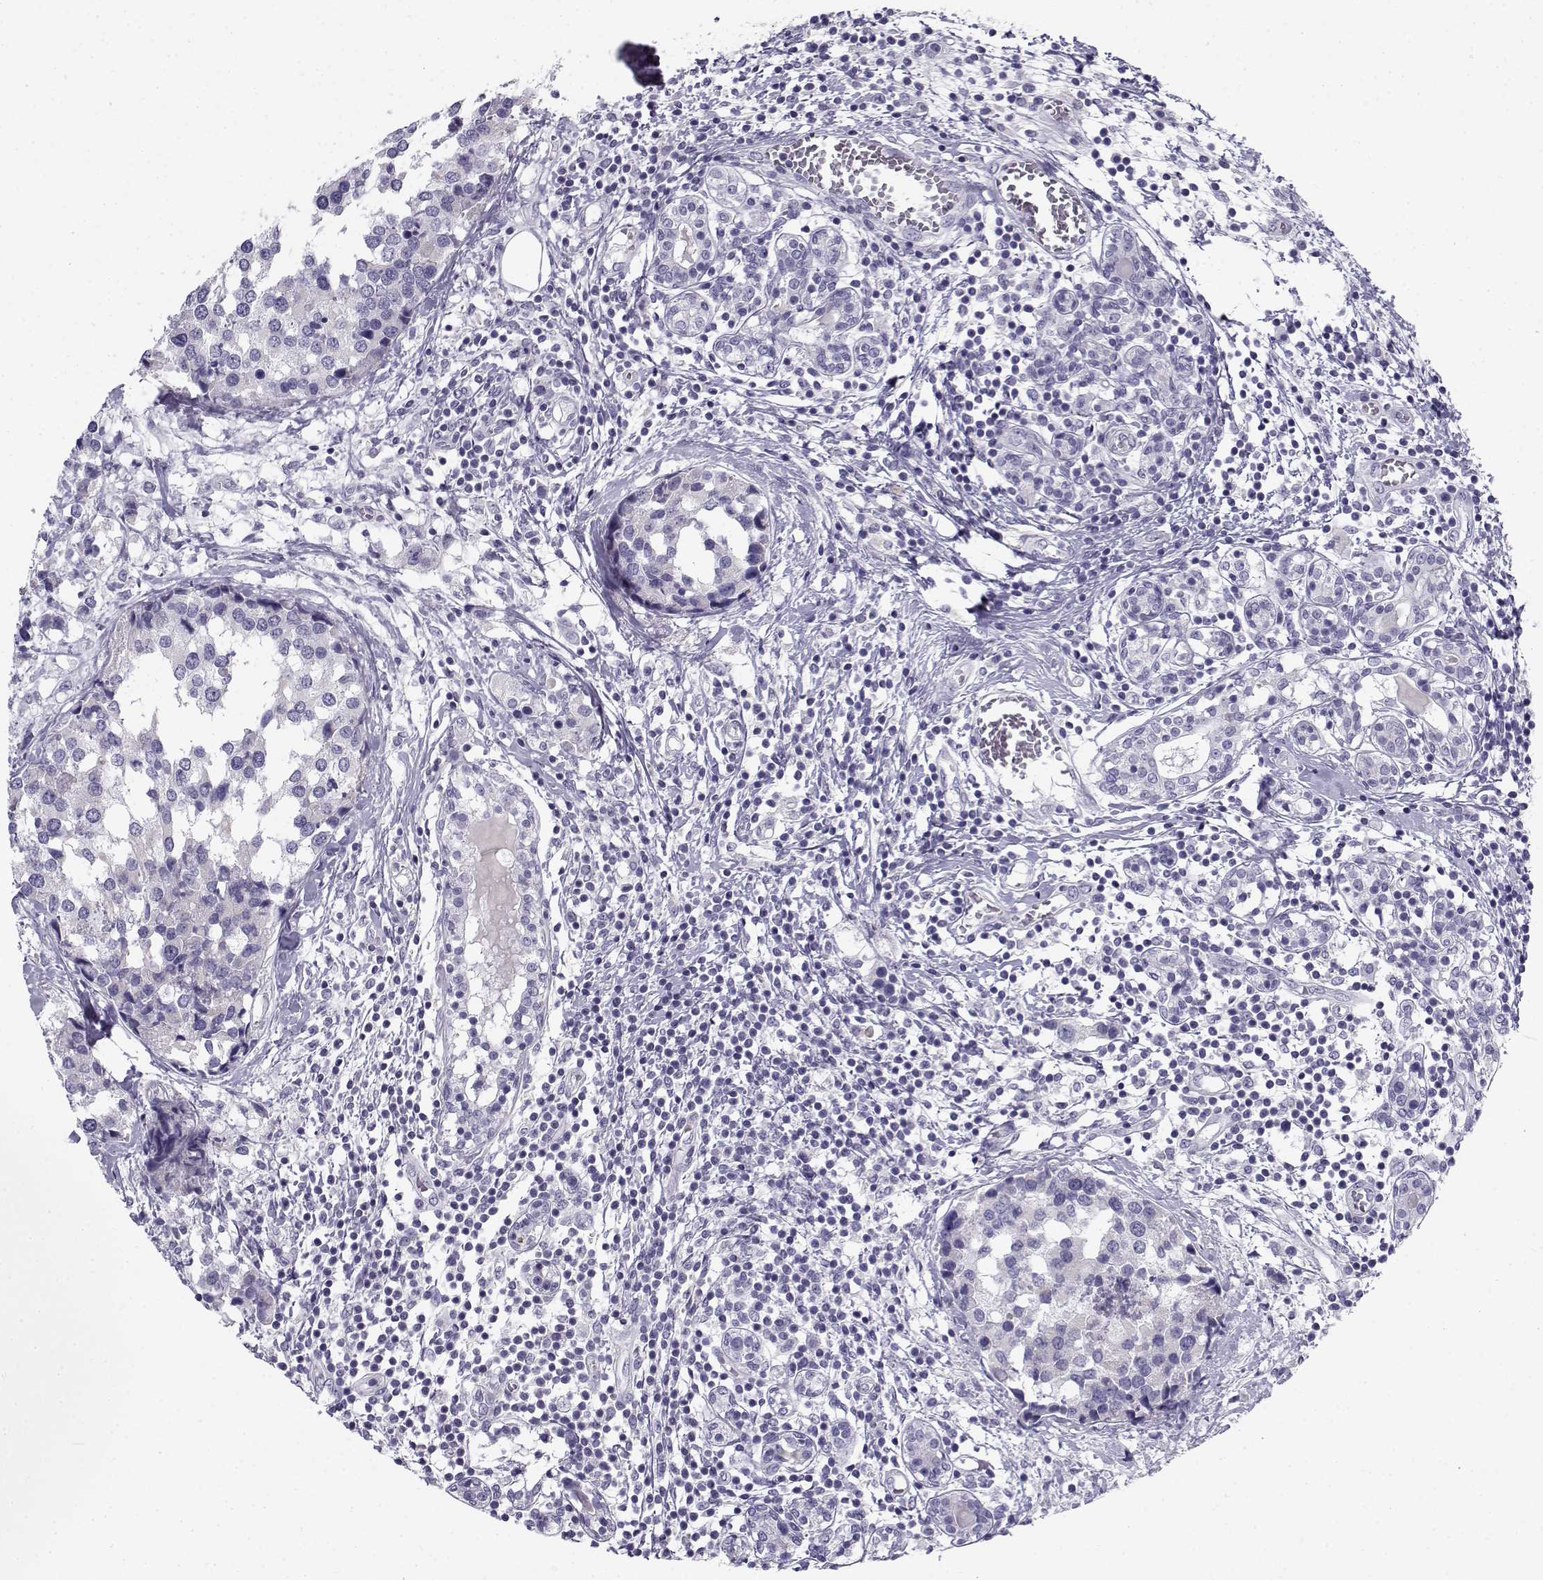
{"staining": {"intensity": "negative", "quantity": "none", "location": "none"}, "tissue": "breast cancer", "cell_type": "Tumor cells", "image_type": "cancer", "snomed": [{"axis": "morphology", "description": "Lobular carcinoma"}, {"axis": "topography", "description": "Breast"}], "caption": "Immunohistochemistry (IHC) of human lobular carcinoma (breast) demonstrates no staining in tumor cells. The staining was performed using DAB to visualize the protein expression in brown, while the nuclei were stained in blue with hematoxylin (Magnification: 20x).", "gene": "FAM166A", "patient": {"sex": "female", "age": 59}}